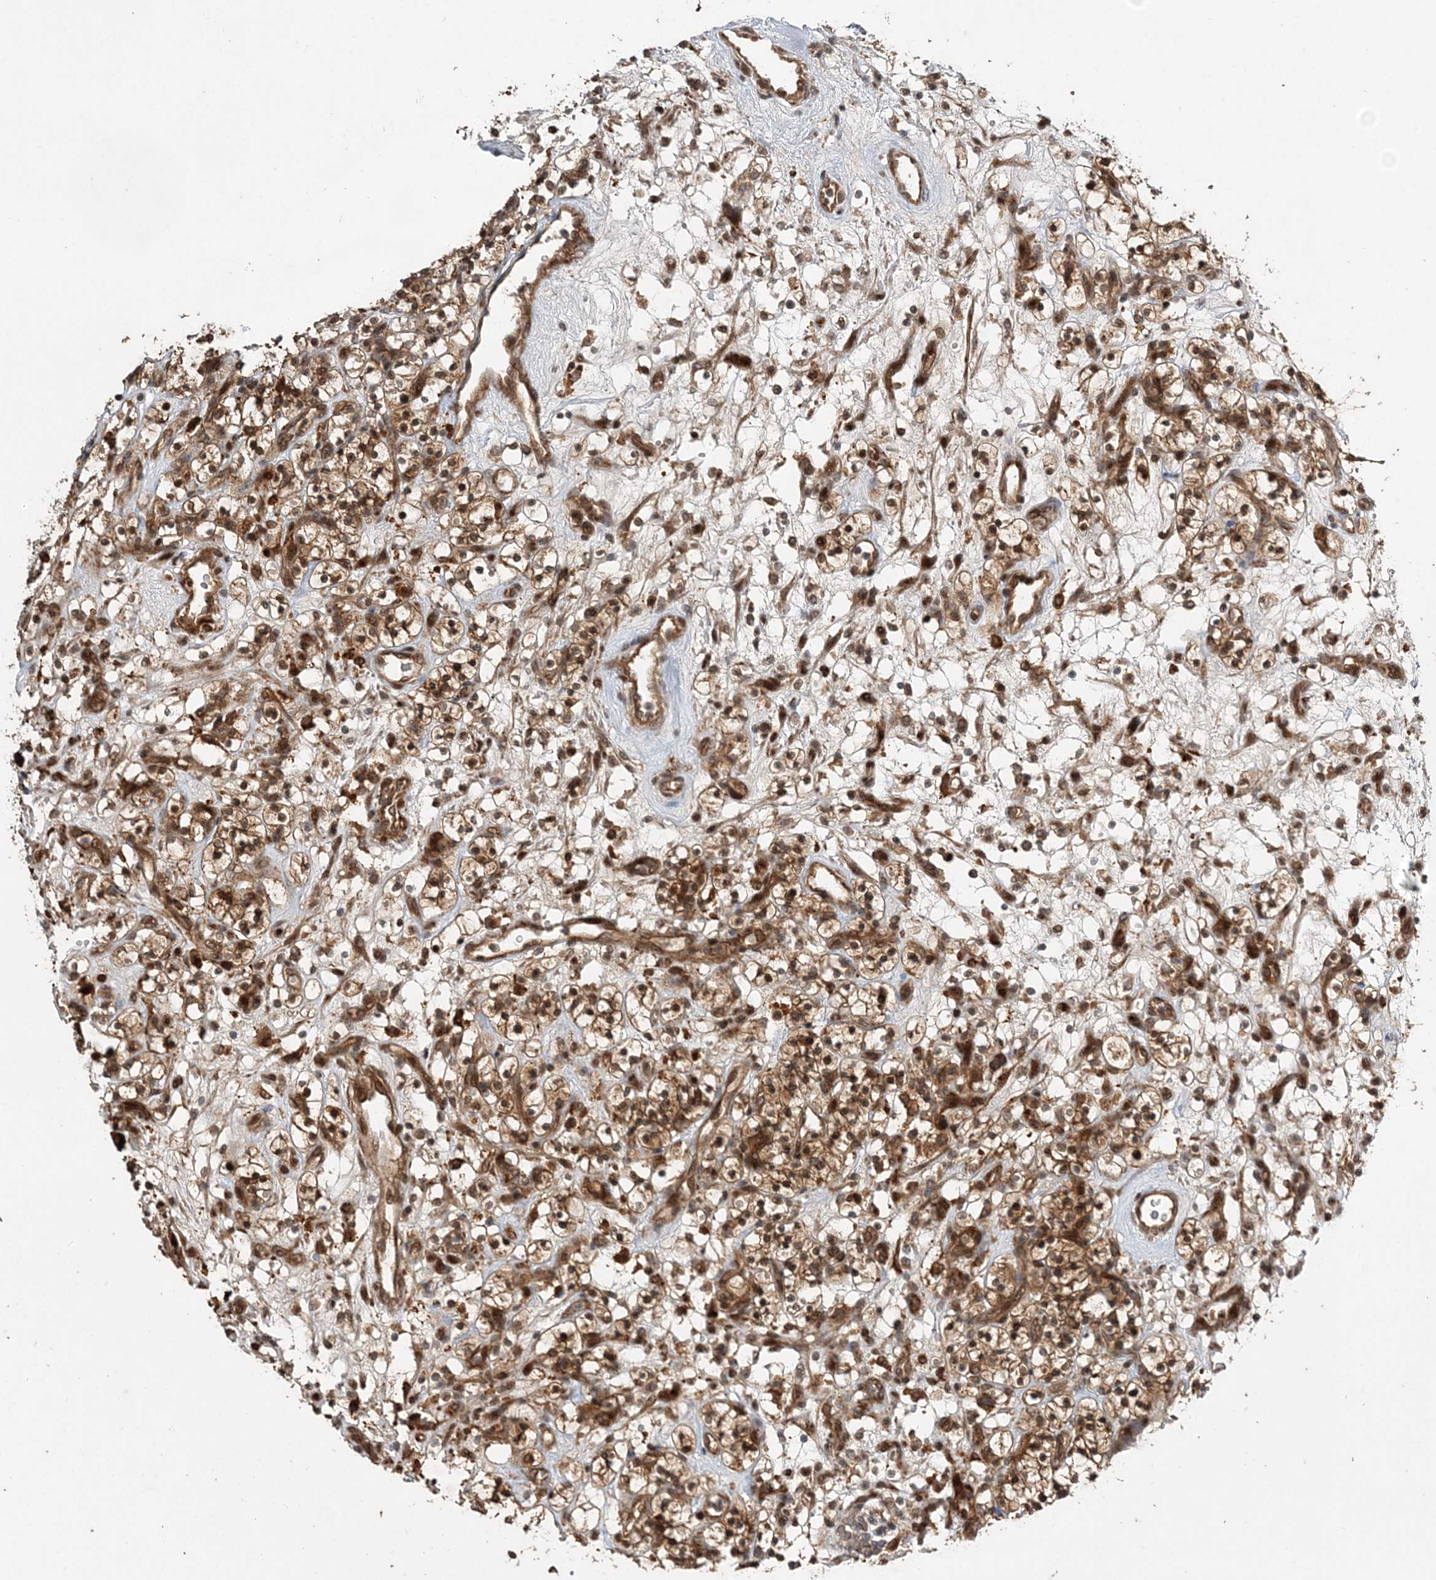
{"staining": {"intensity": "moderate", "quantity": ">75%", "location": "cytoplasmic/membranous,nuclear"}, "tissue": "renal cancer", "cell_type": "Tumor cells", "image_type": "cancer", "snomed": [{"axis": "morphology", "description": "Adenocarcinoma, NOS"}, {"axis": "topography", "description": "Kidney"}], "caption": "Immunohistochemical staining of human renal cancer (adenocarcinoma) demonstrates medium levels of moderate cytoplasmic/membranous and nuclear expression in about >75% of tumor cells.", "gene": "UBTD2", "patient": {"sex": "female", "age": 57}}